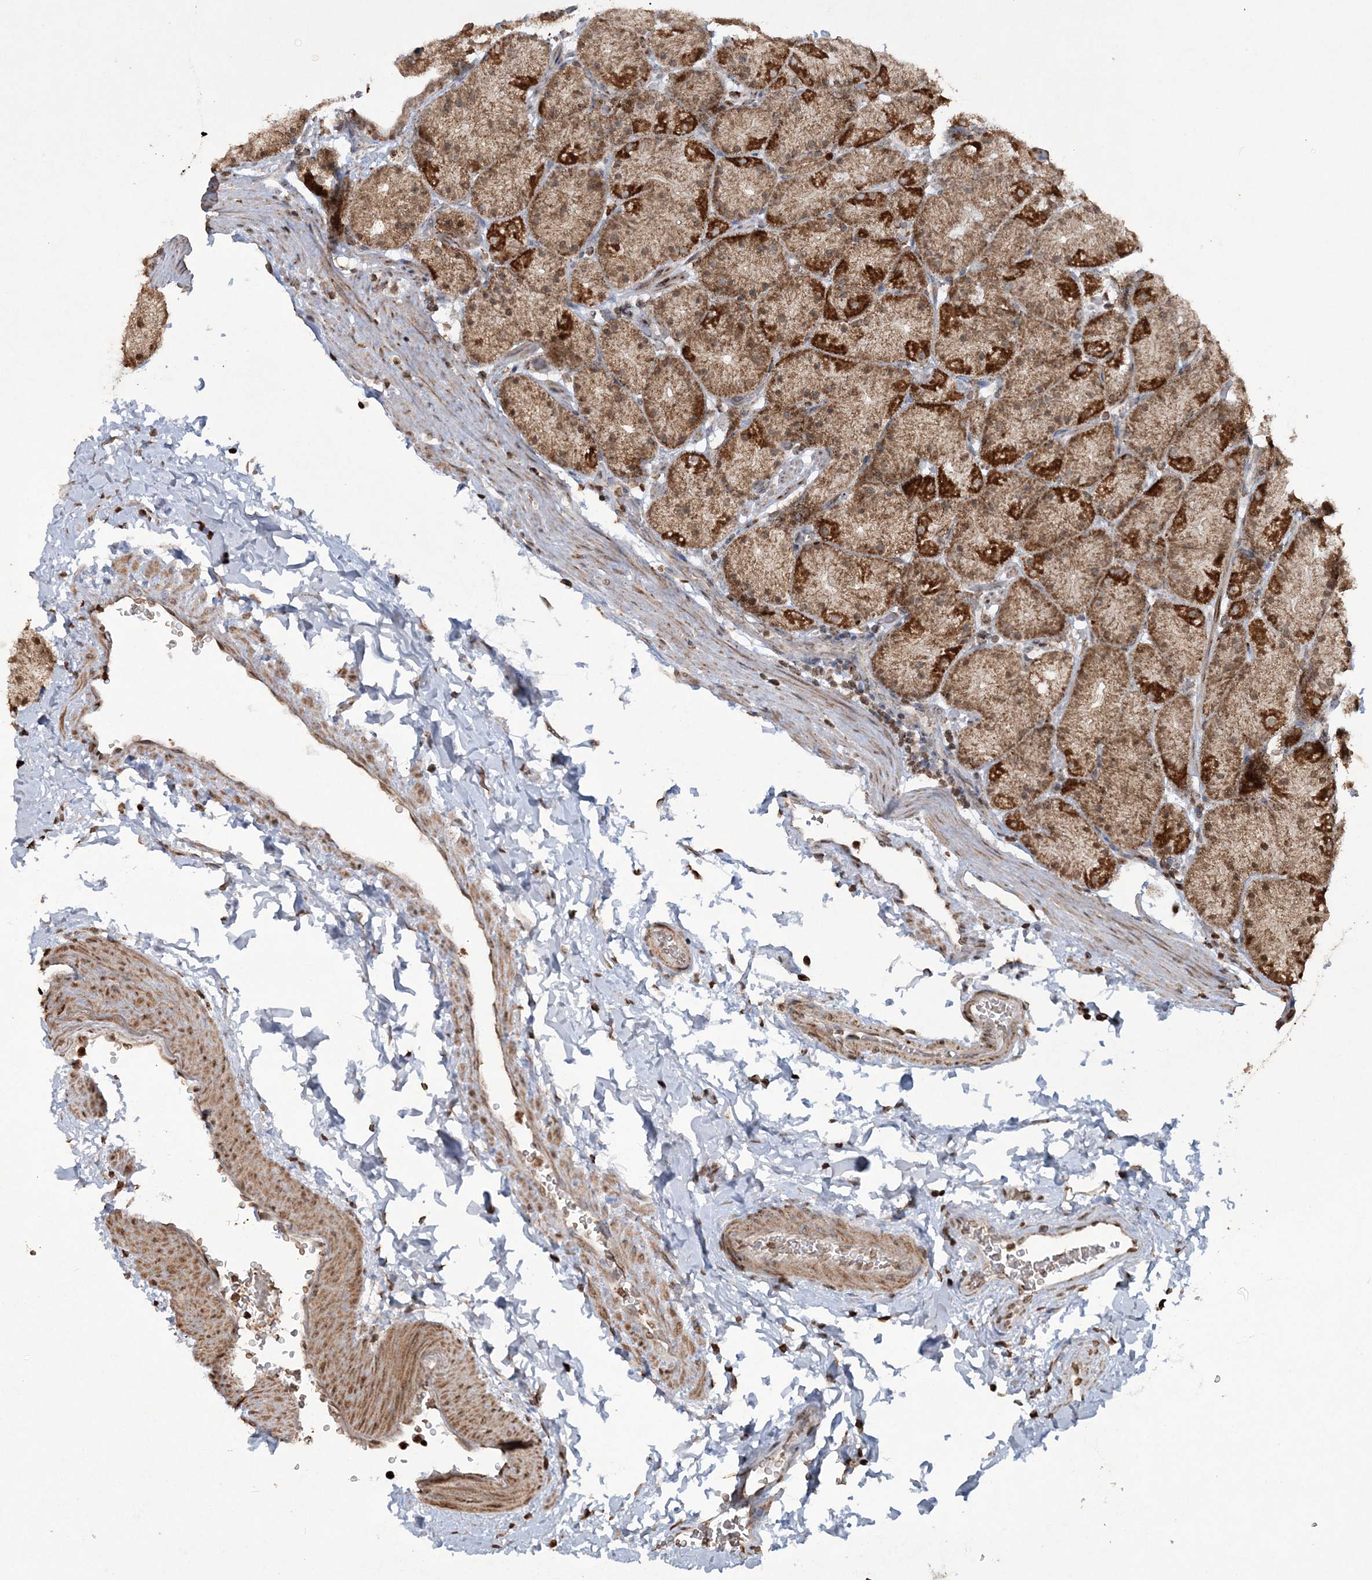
{"staining": {"intensity": "strong", "quantity": ">75%", "location": "cytoplasmic/membranous"}, "tissue": "stomach", "cell_type": "Glandular cells", "image_type": "normal", "snomed": [{"axis": "morphology", "description": "Normal tissue, NOS"}, {"axis": "topography", "description": "Stomach, upper"}, {"axis": "topography", "description": "Stomach"}], "caption": "Immunohistochemical staining of benign human stomach shows strong cytoplasmic/membranous protein expression in approximately >75% of glandular cells.", "gene": "TTC7A", "patient": {"sex": "male", "age": 48}}